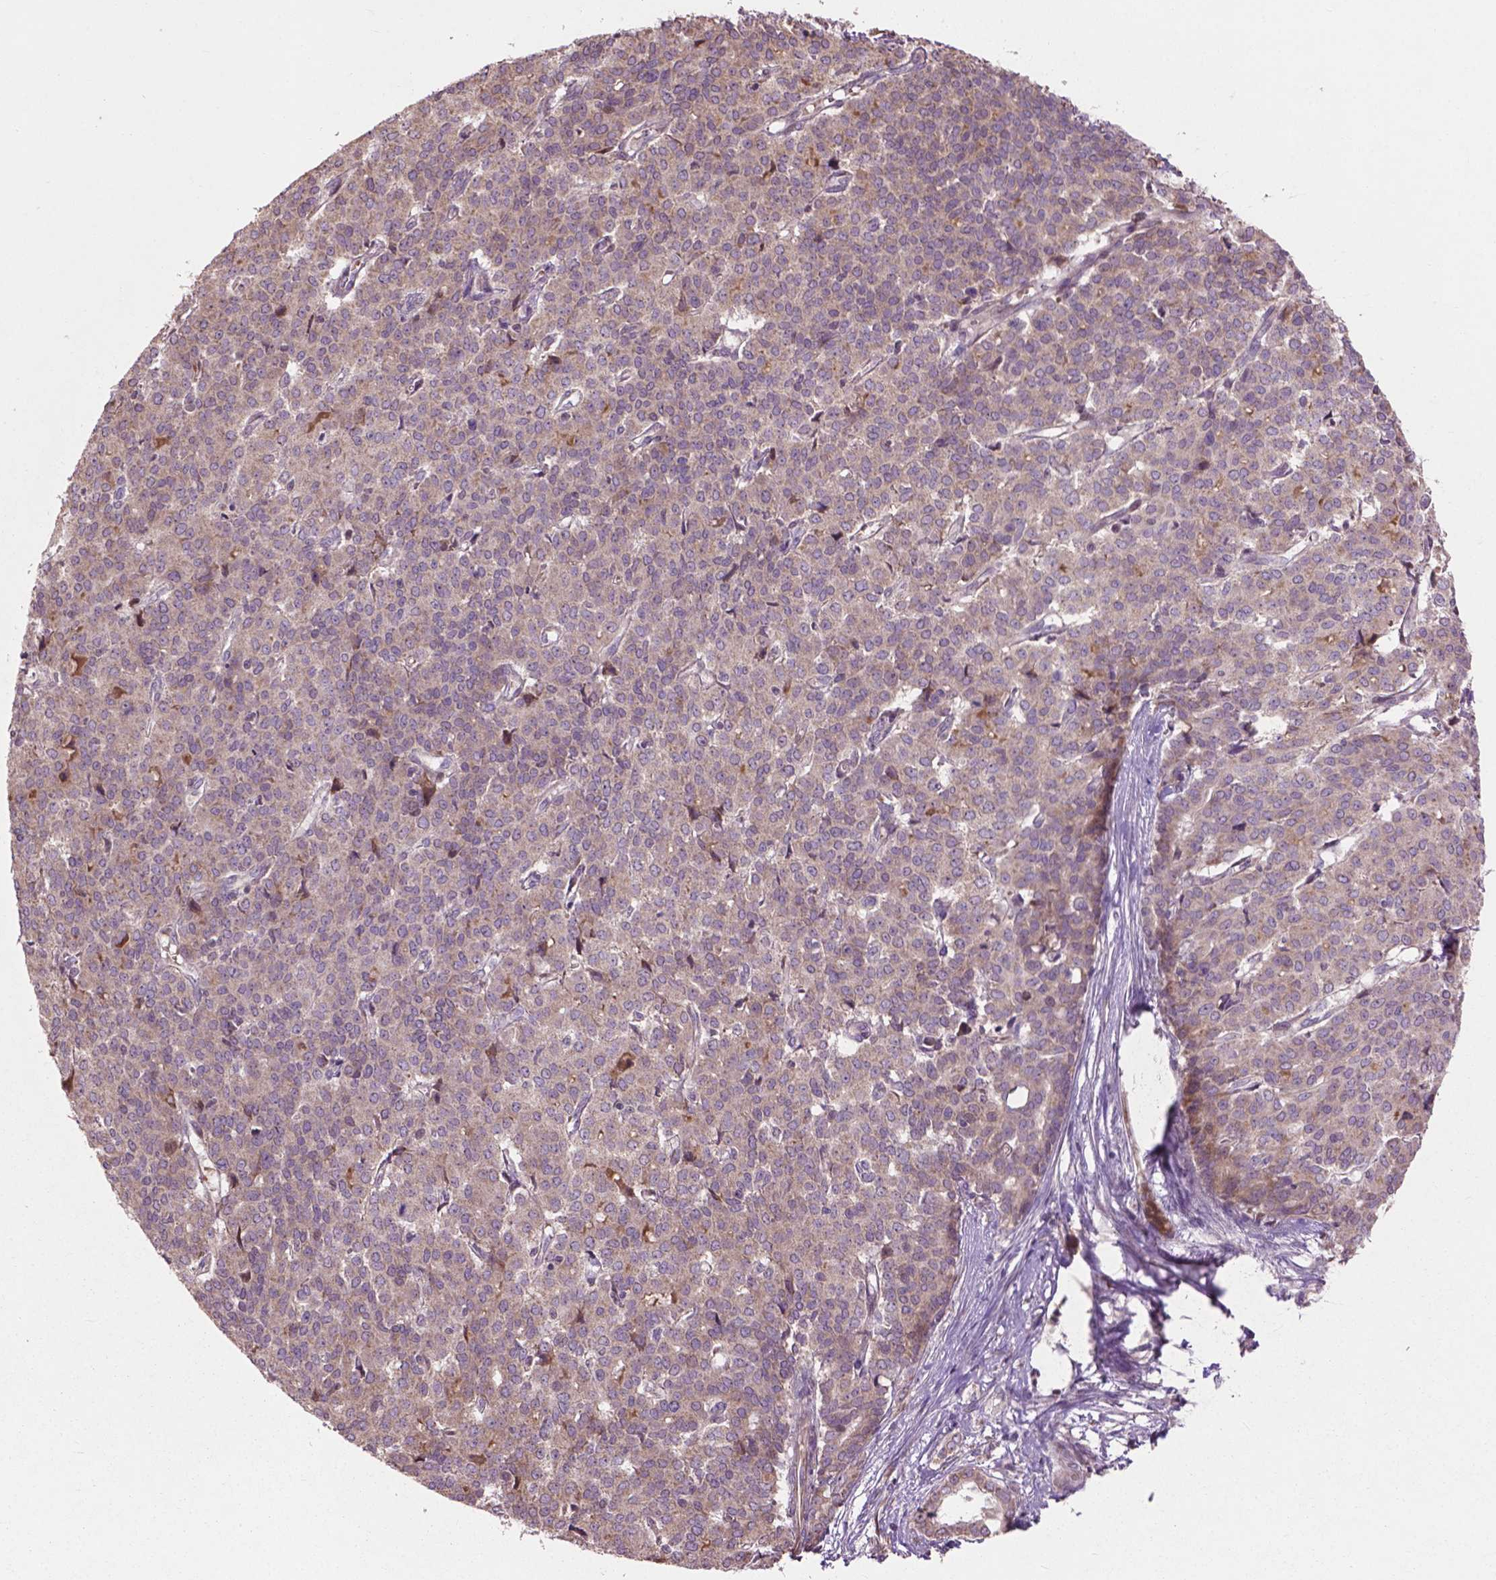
{"staining": {"intensity": "weak", "quantity": "25%-75%", "location": "cytoplasmic/membranous"}, "tissue": "liver cancer", "cell_type": "Tumor cells", "image_type": "cancer", "snomed": [{"axis": "morphology", "description": "Cholangiocarcinoma"}, {"axis": "topography", "description": "Liver"}], "caption": "Cholangiocarcinoma (liver) was stained to show a protein in brown. There is low levels of weak cytoplasmic/membranous positivity in approximately 25%-75% of tumor cells. The staining was performed using DAB (3,3'-diaminobenzidine) to visualize the protein expression in brown, while the nuclei were stained in blue with hematoxylin (Magnification: 20x).", "gene": "B3GALNT2", "patient": {"sex": "female", "age": 47}}